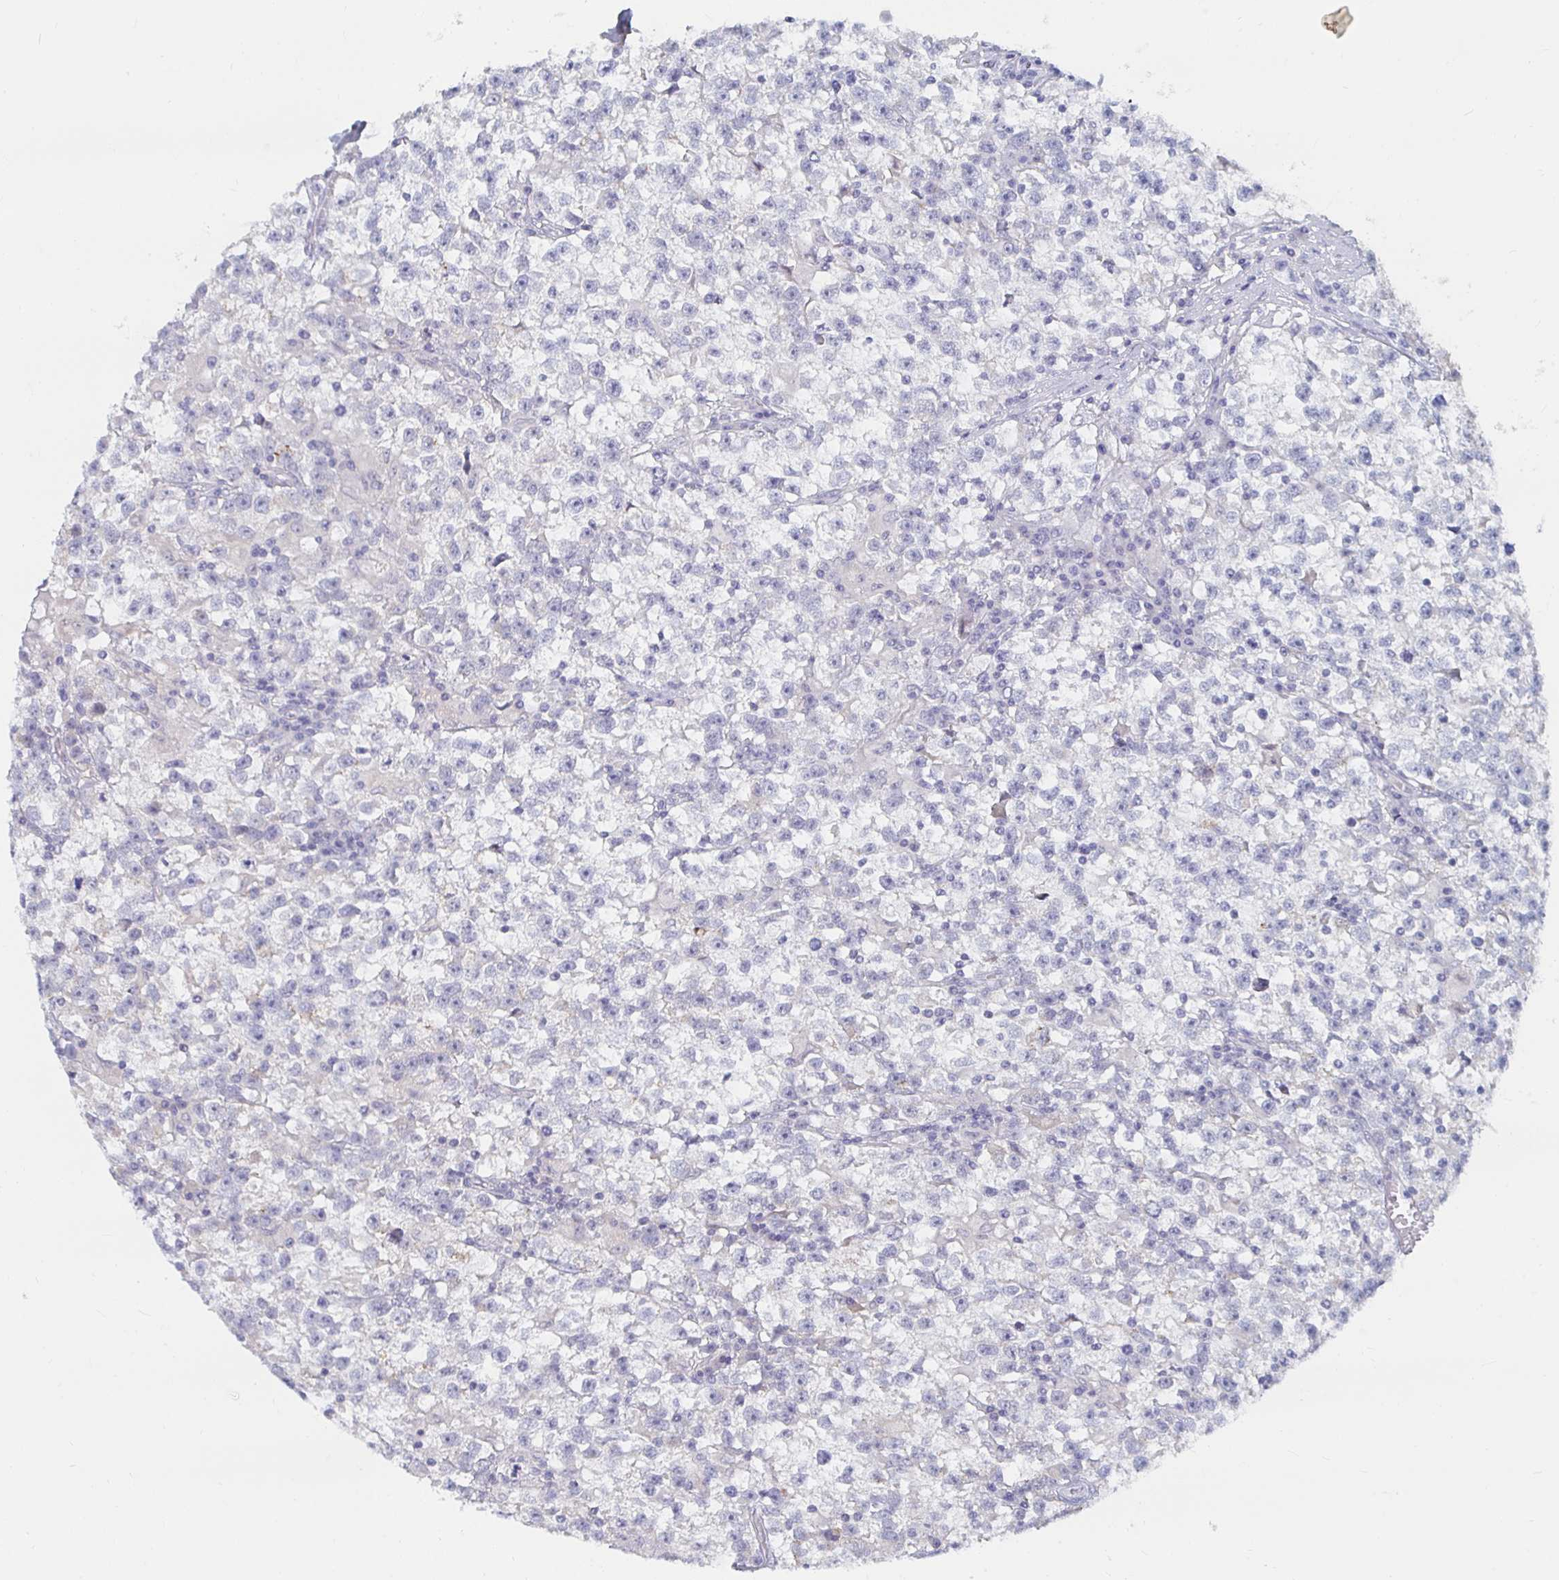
{"staining": {"intensity": "negative", "quantity": "none", "location": "none"}, "tissue": "testis cancer", "cell_type": "Tumor cells", "image_type": "cancer", "snomed": [{"axis": "morphology", "description": "Seminoma, NOS"}, {"axis": "topography", "description": "Testis"}], "caption": "Tumor cells are negative for brown protein staining in testis cancer (seminoma). (DAB (3,3'-diaminobenzidine) immunohistochemistry, high magnification).", "gene": "RNF144B", "patient": {"sex": "male", "age": 31}}